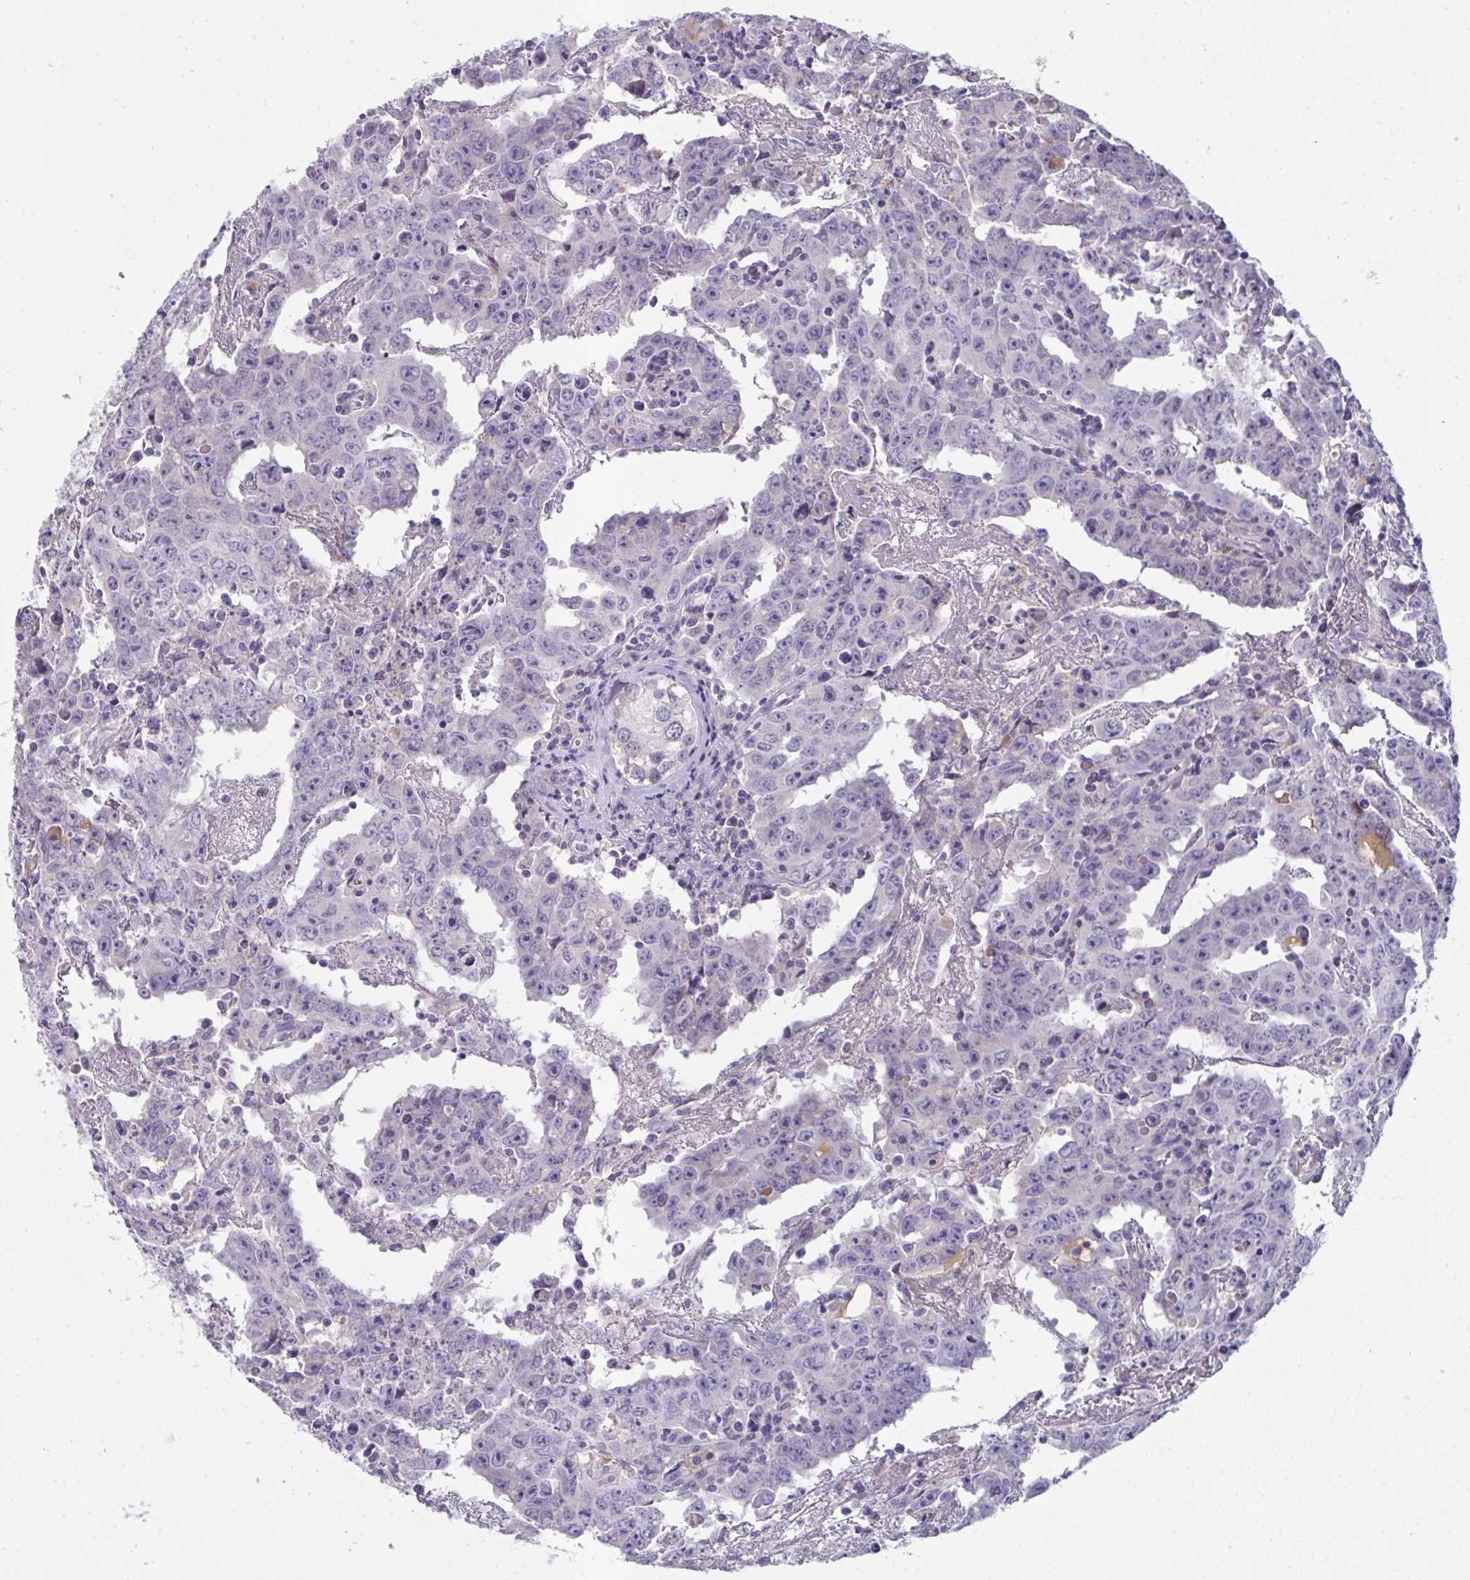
{"staining": {"intensity": "negative", "quantity": "none", "location": "none"}, "tissue": "testis cancer", "cell_type": "Tumor cells", "image_type": "cancer", "snomed": [{"axis": "morphology", "description": "Carcinoma, Embryonal, NOS"}, {"axis": "topography", "description": "Testis"}], "caption": "Immunohistochemical staining of human testis embryonal carcinoma exhibits no significant staining in tumor cells.", "gene": "HGFAC", "patient": {"sex": "male", "age": 22}}